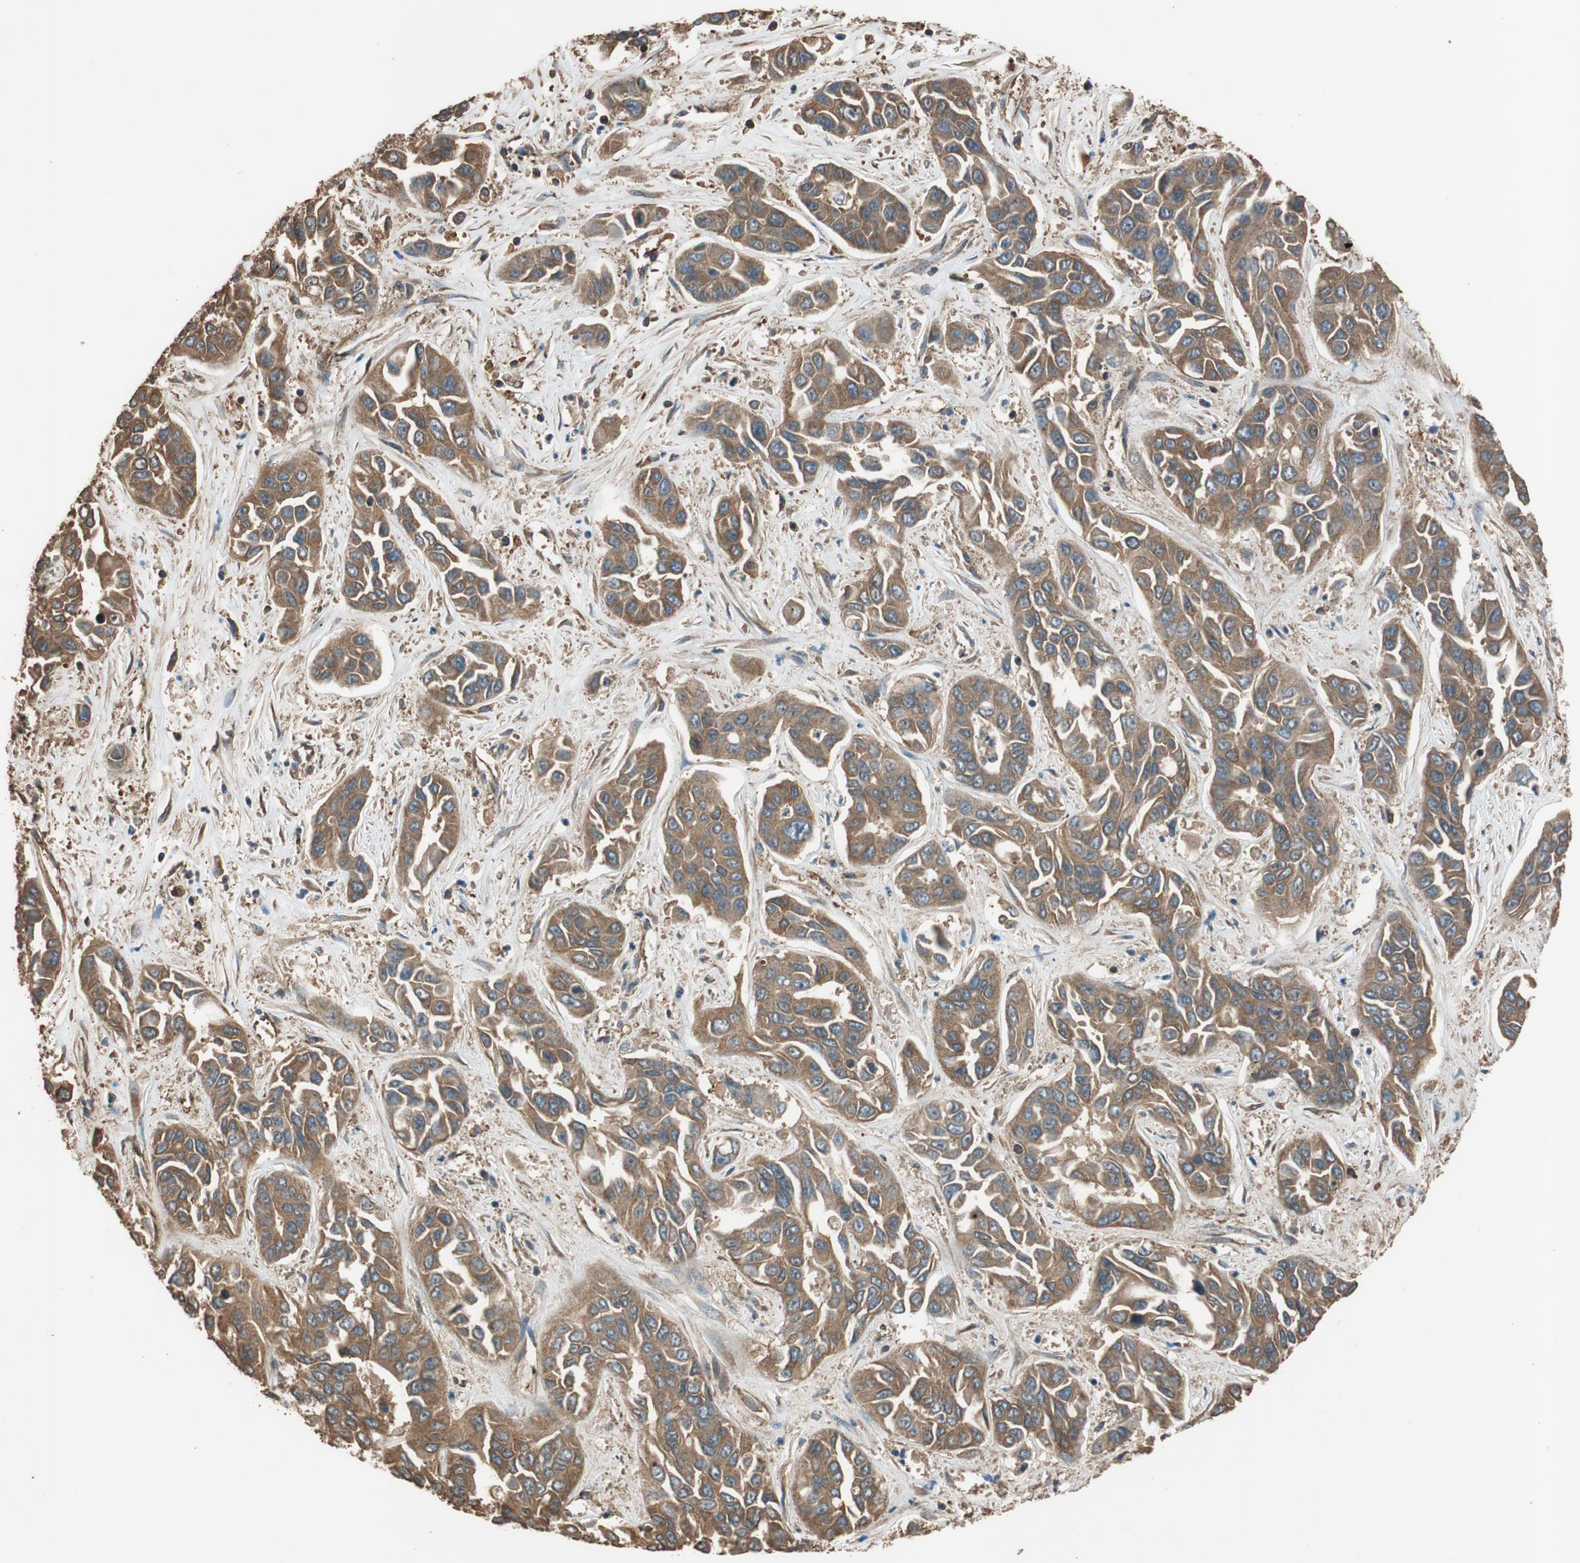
{"staining": {"intensity": "moderate", "quantity": ">75%", "location": "cytoplasmic/membranous"}, "tissue": "liver cancer", "cell_type": "Tumor cells", "image_type": "cancer", "snomed": [{"axis": "morphology", "description": "Cholangiocarcinoma"}, {"axis": "topography", "description": "Liver"}], "caption": "Liver cancer stained with a protein marker demonstrates moderate staining in tumor cells.", "gene": "MST1R", "patient": {"sex": "female", "age": 52}}